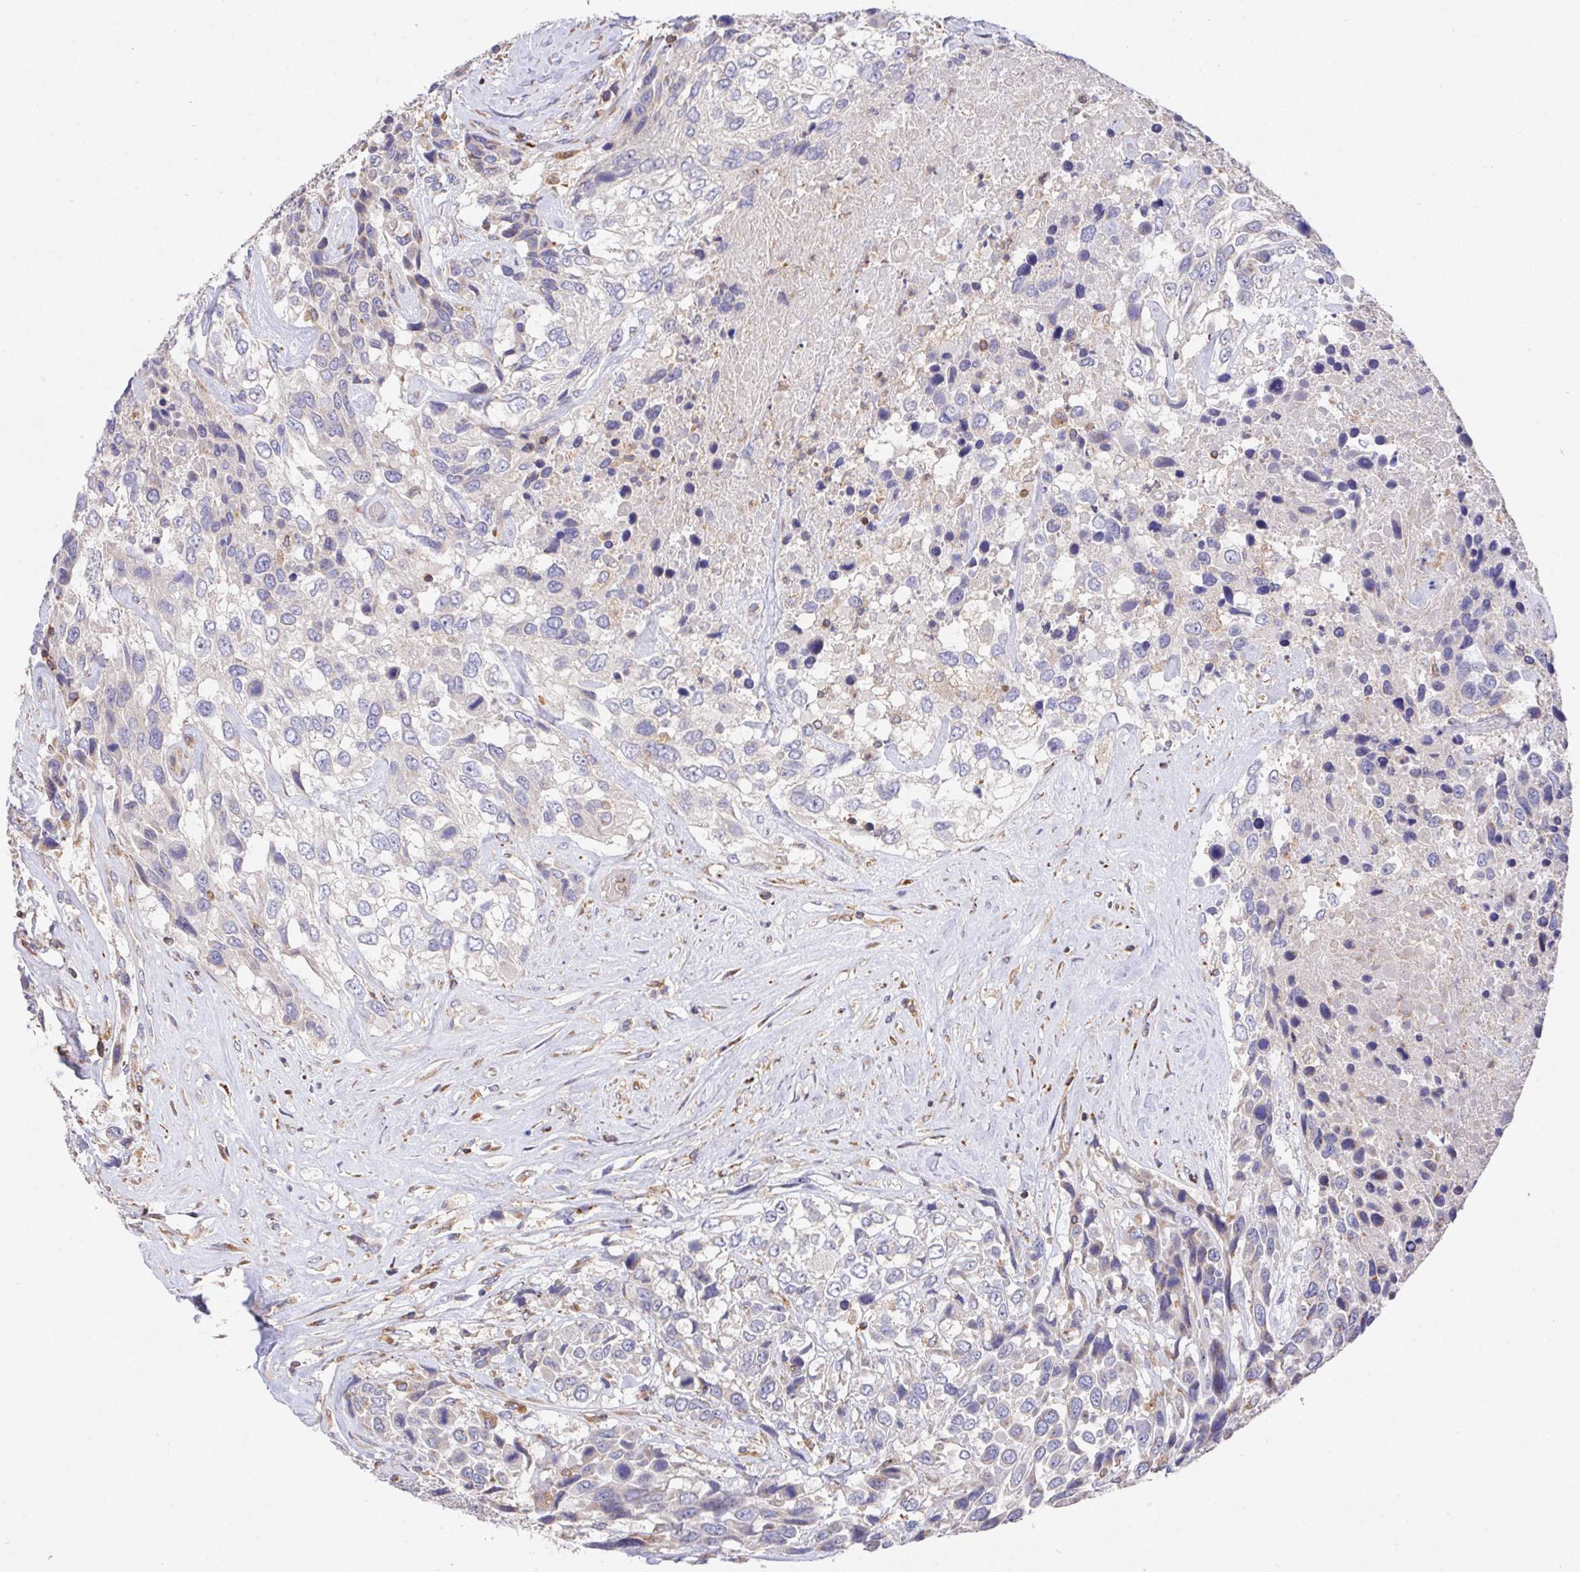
{"staining": {"intensity": "negative", "quantity": "none", "location": "none"}, "tissue": "urothelial cancer", "cell_type": "Tumor cells", "image_type": "cancer", "snomed": [{"axis": "morphology", "description": "Urothelial carcinoma, High grade"}, {"axis": "topography", "description": "Urinary bladder"}], "caption": "DAB (3,3'-diaminobenzidine) immunohistochemical staining of urothelial cancer exhibits no significant expression in tumor cells.", "gene": "FAM241A", "patient": {"sex": "female", "age": 70}}